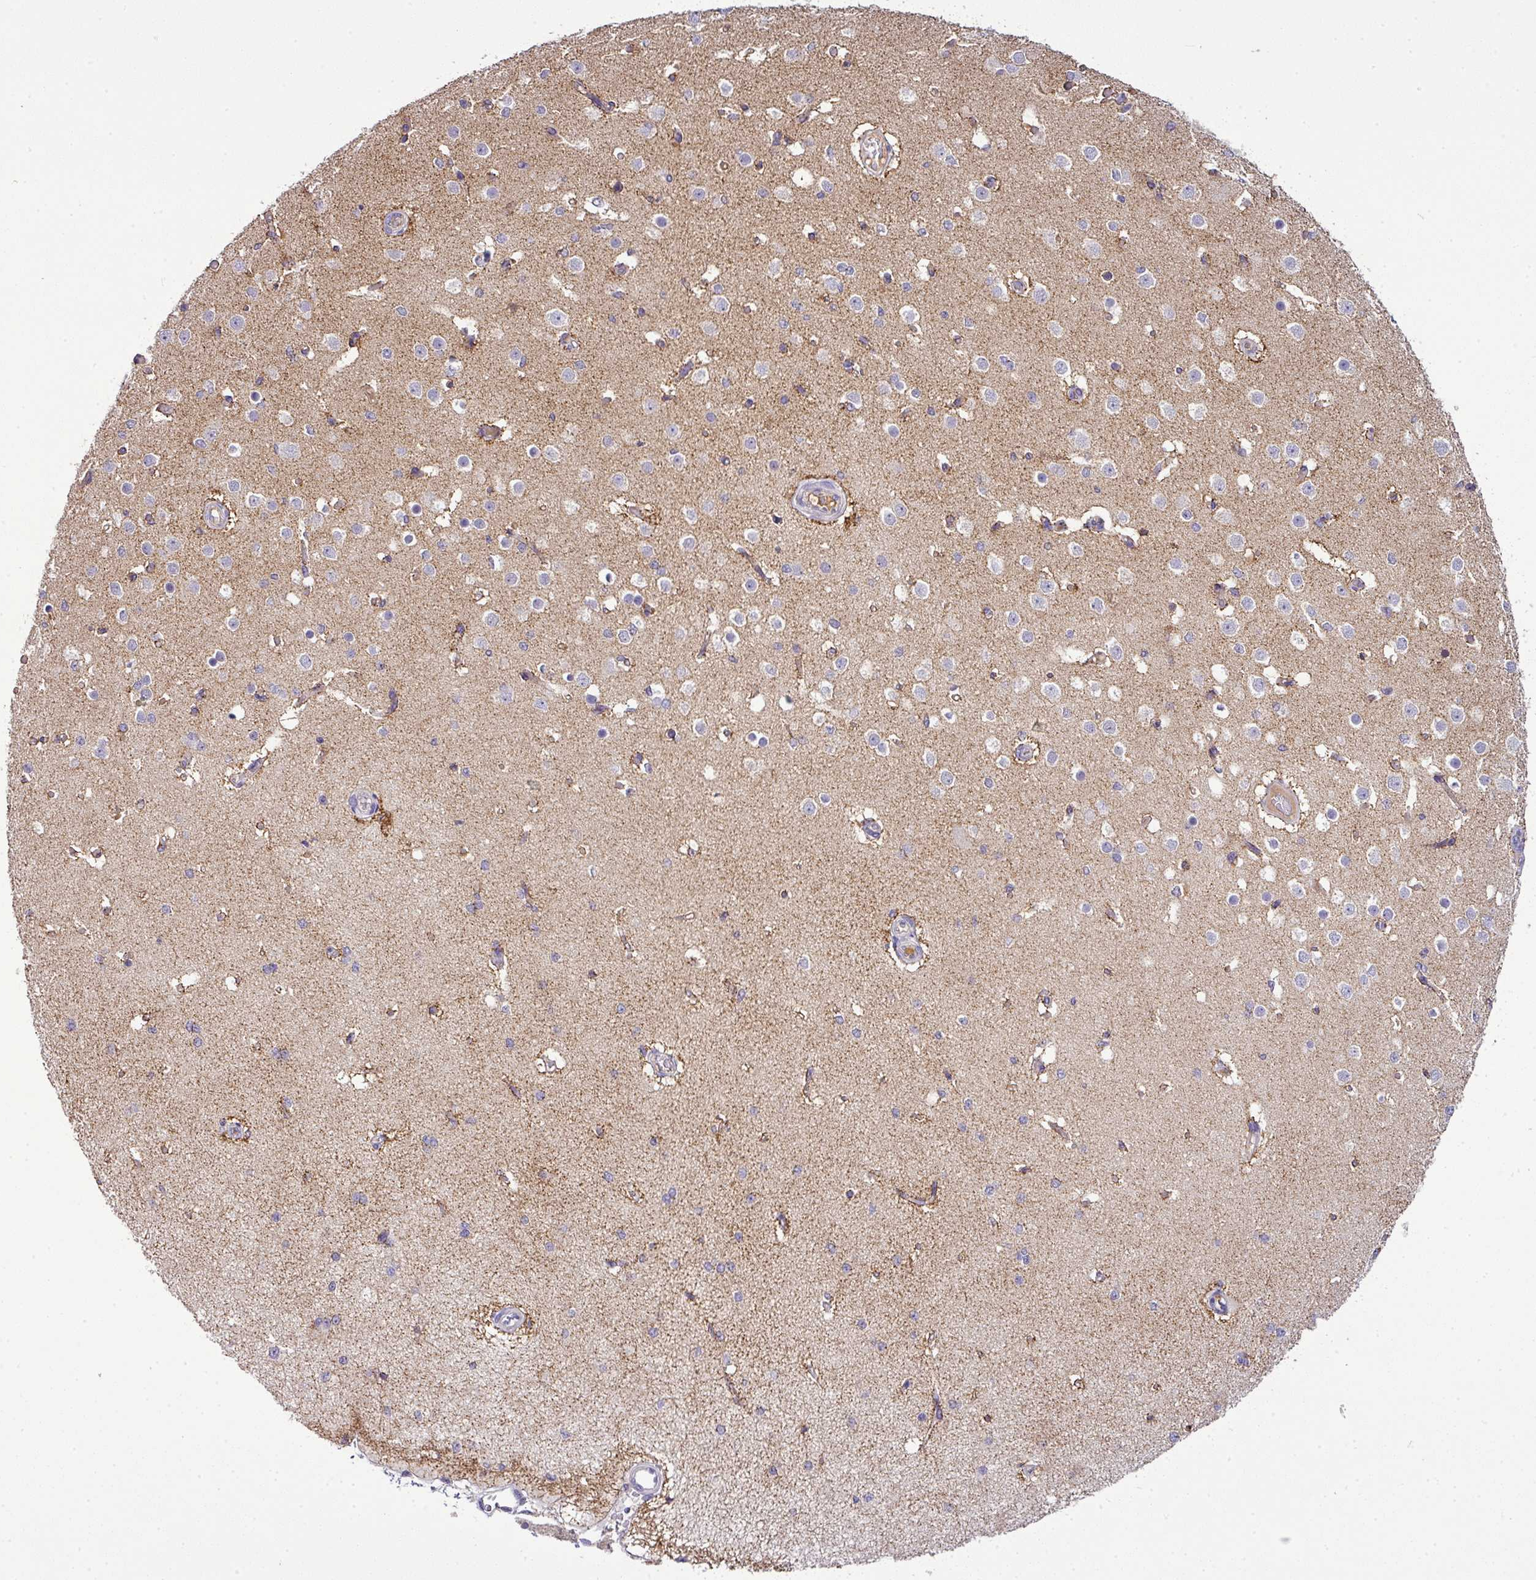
{"staining": {"intensity": "weak", "quantity": "<25%", "location": "cytoplasmic/membranous"}, "tissue": "cerebral cortex", "cell_type": "Endothelial cells", "image_type": "normal", "snomed": [{"axis": "morphology", "description": "Normal tissue, NOS"}, {"axis": "morphology", "description": "Inflammation, NOS"}, {"axis": "topography", "description": "Cerebral cortex"}], "caption": "This is an immunohistochemistry image of unremarkable cerebral cortex. There is no positivity in endothelial cells.", "gene": "CAB39L", "patient": {"sex": "male", "age": 6}}